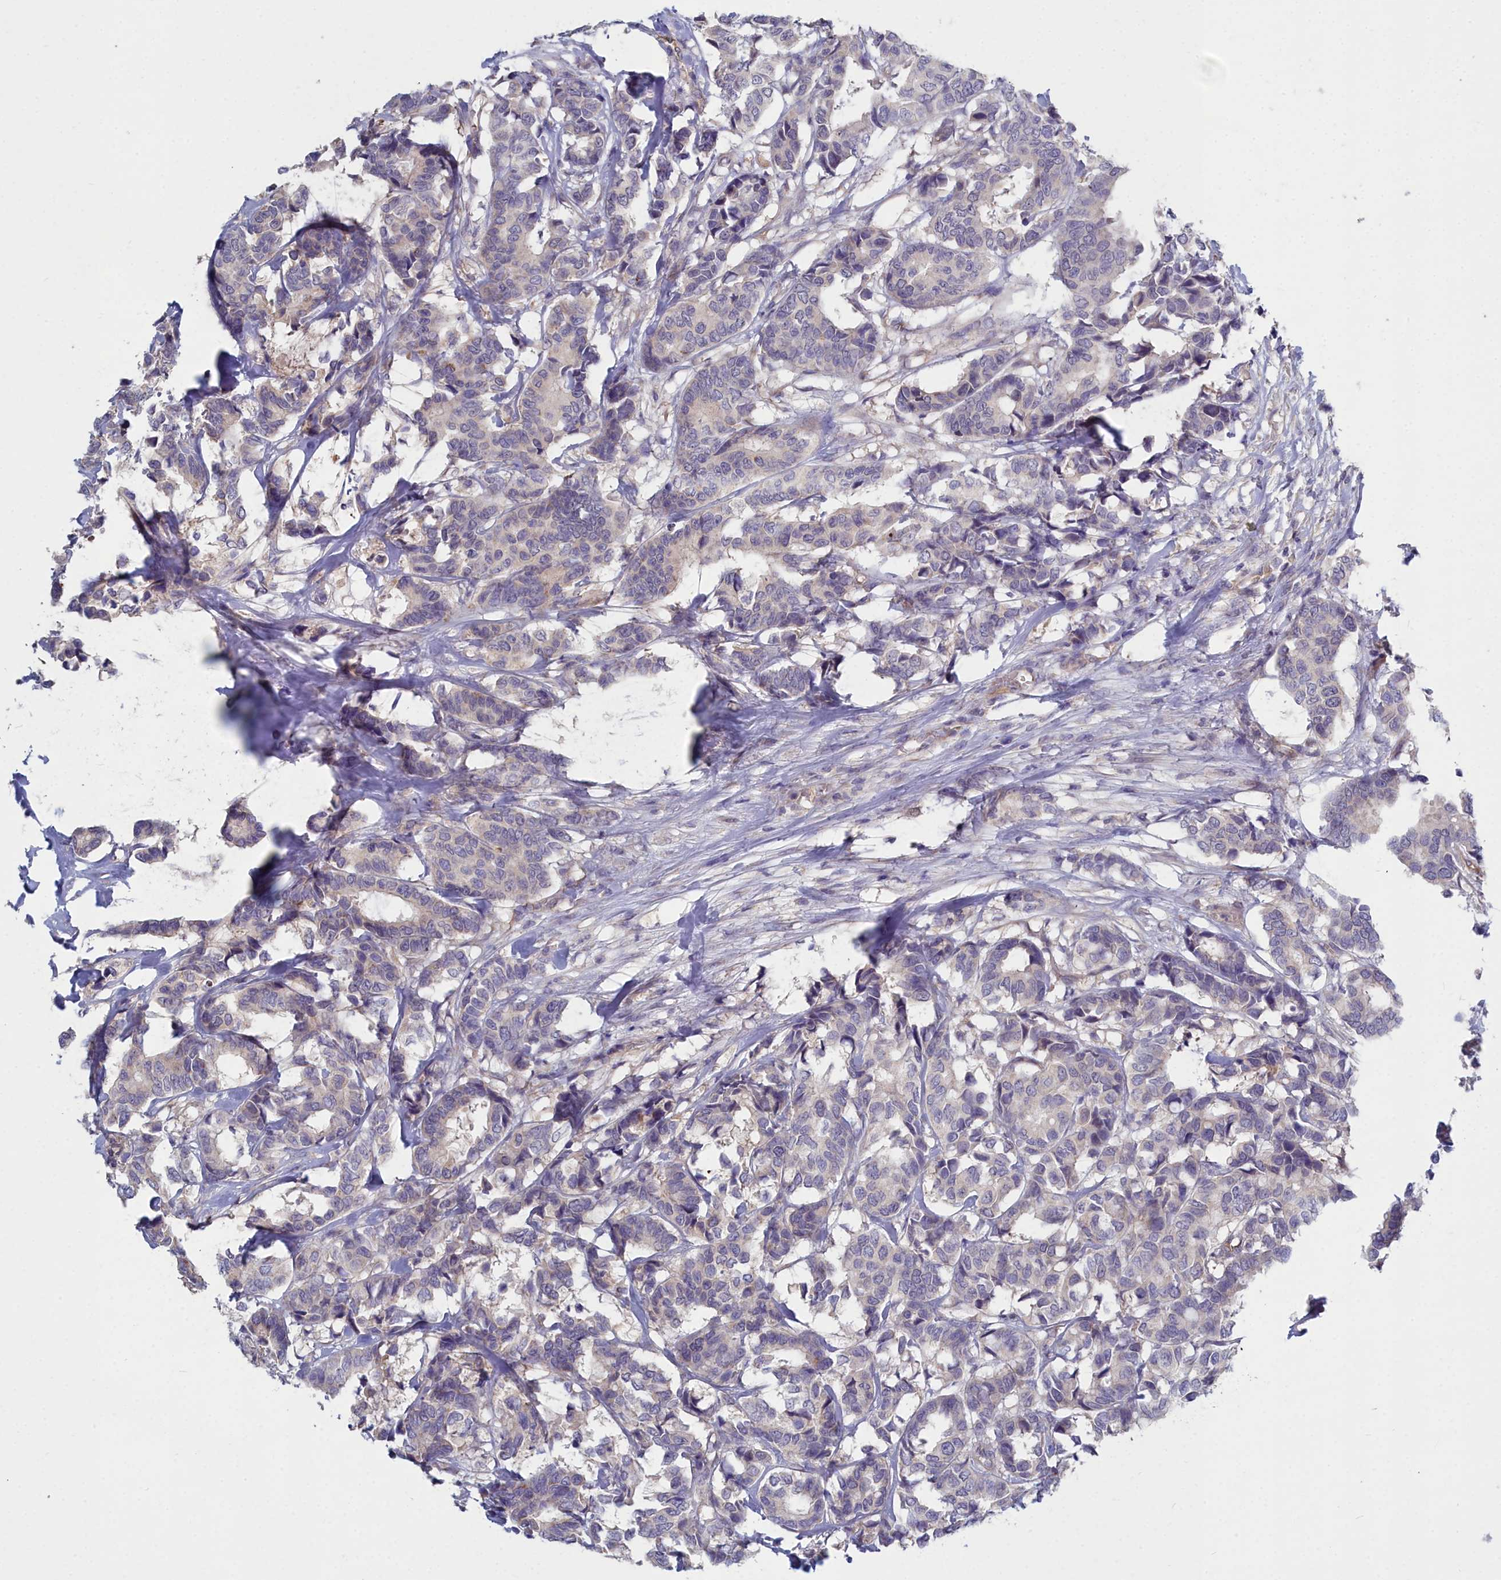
{"staining": {"intensity": "weak", "quantity": "<25%", "location": "cytoplasmic/membranous"}, "tissue": "breast cancer", "cell_type": "Tumor cells", "image_type": "cancer", "snomed": [{"axis": "morphology", "description": "Normal tissue, NOS"}, {"axis": "morphology", "description": "Duct carcinoma"}, {"axis": "topography", "description": "Breast"}], "caption": "This is a image of immunohistochemistry staining of breast cancer (infiltrating ductal carcinoma), which shows no positivity in tumor cells.", "gene": "RDX", "patient": {"sex": "female", "age": 87}}